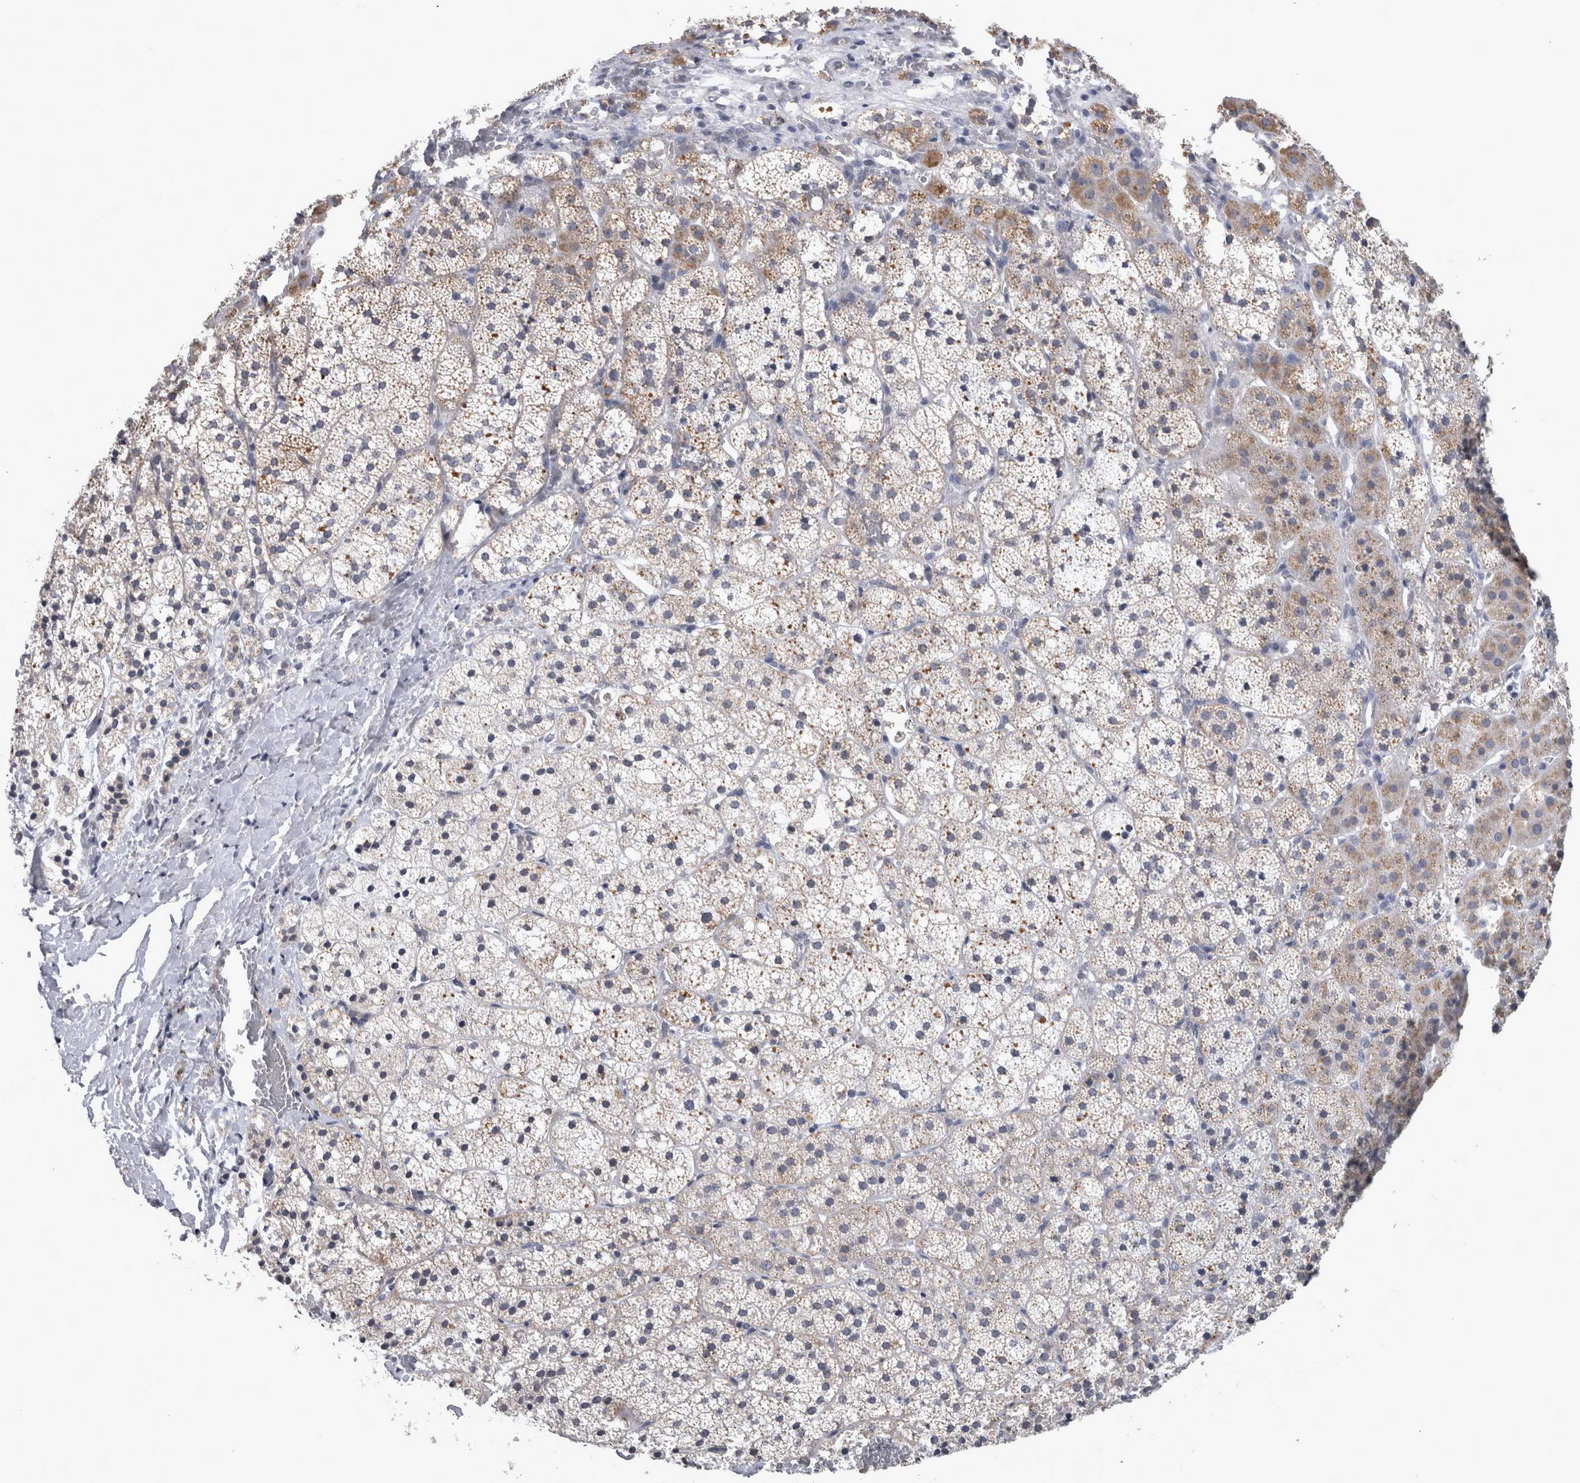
{"staining": {"intensity": "moderate", "quantity": "25%-75%", "location": "cytoplasmic/membranous"}, "tissue": "adrenal gland", "cell_type": "Glandular cells", "image_type": "normal", "snomed": [{"axis": "morphology", "description": "Normal tissue, NOS"}, {"axis": "topography", "description": "Adrenal gland"}], "caption": "Moderate cytoplasmic/membranous staining is seen in approximately 25%-75% of glandular cells in normal adrenal gland. (brown staining indicates protein expression, while blue staining denotes nuclei).", "gene": "WNT7A", "patient": {"sex": "female", "age": 44}}